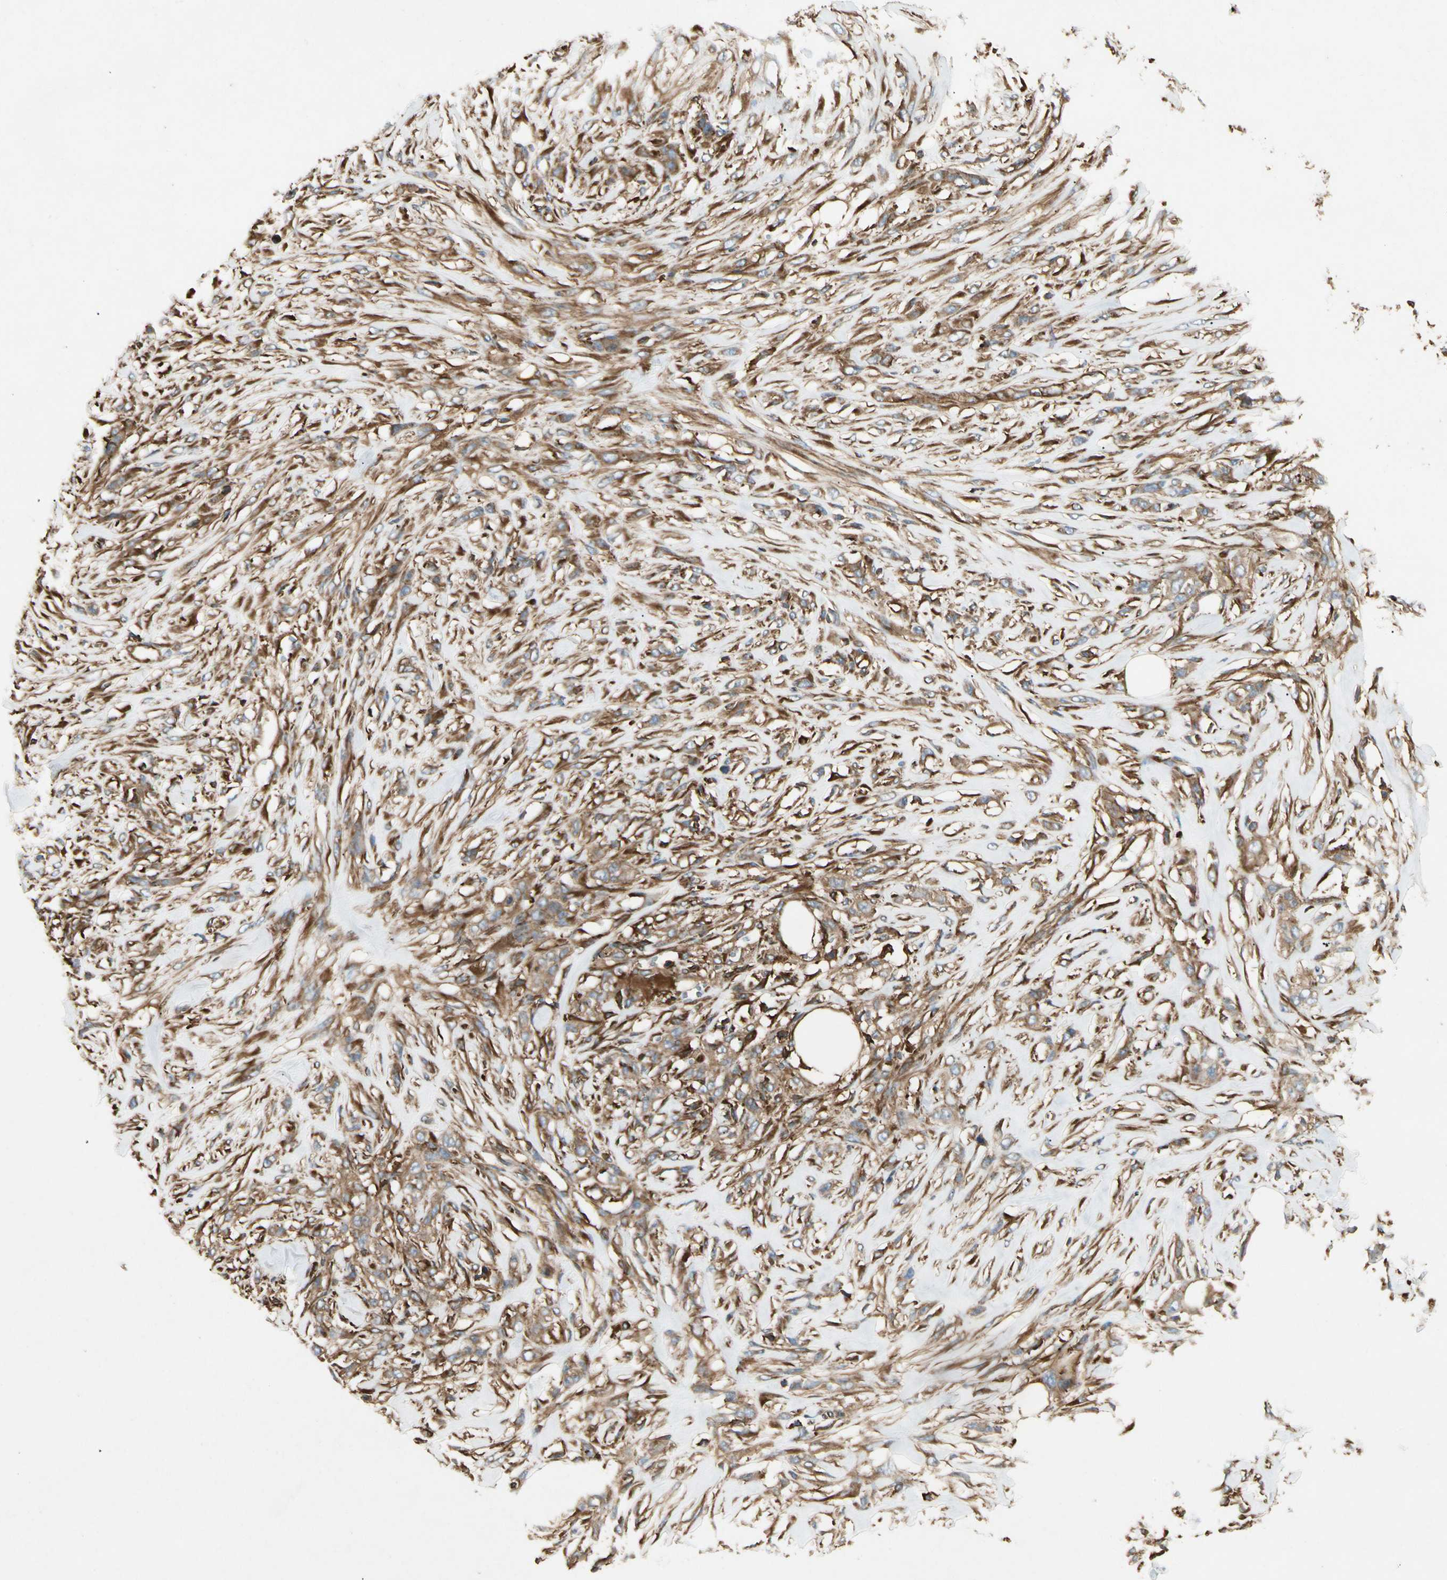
{"staining": {"intensity": "moderate", "quantity": ">75%", "location": "cytoplasmic/membranous"}, "tissue": "skin cancer", "cell_type": "Tumor cells", "image_type": "cancer", "snomed": [{"axis": "morphology", "description": "Squamous cell carcinoma, NOS"}, {"axis": "topography", "description": "Skin"}], "caption": "An image of squamous cell carcinoma (skin) stained for a protein shows moderate cytoplasmic/membranous brown staining in tumor cells.", "gene": "ARPC2", "patient": {"sex": "female", "age": 59}}